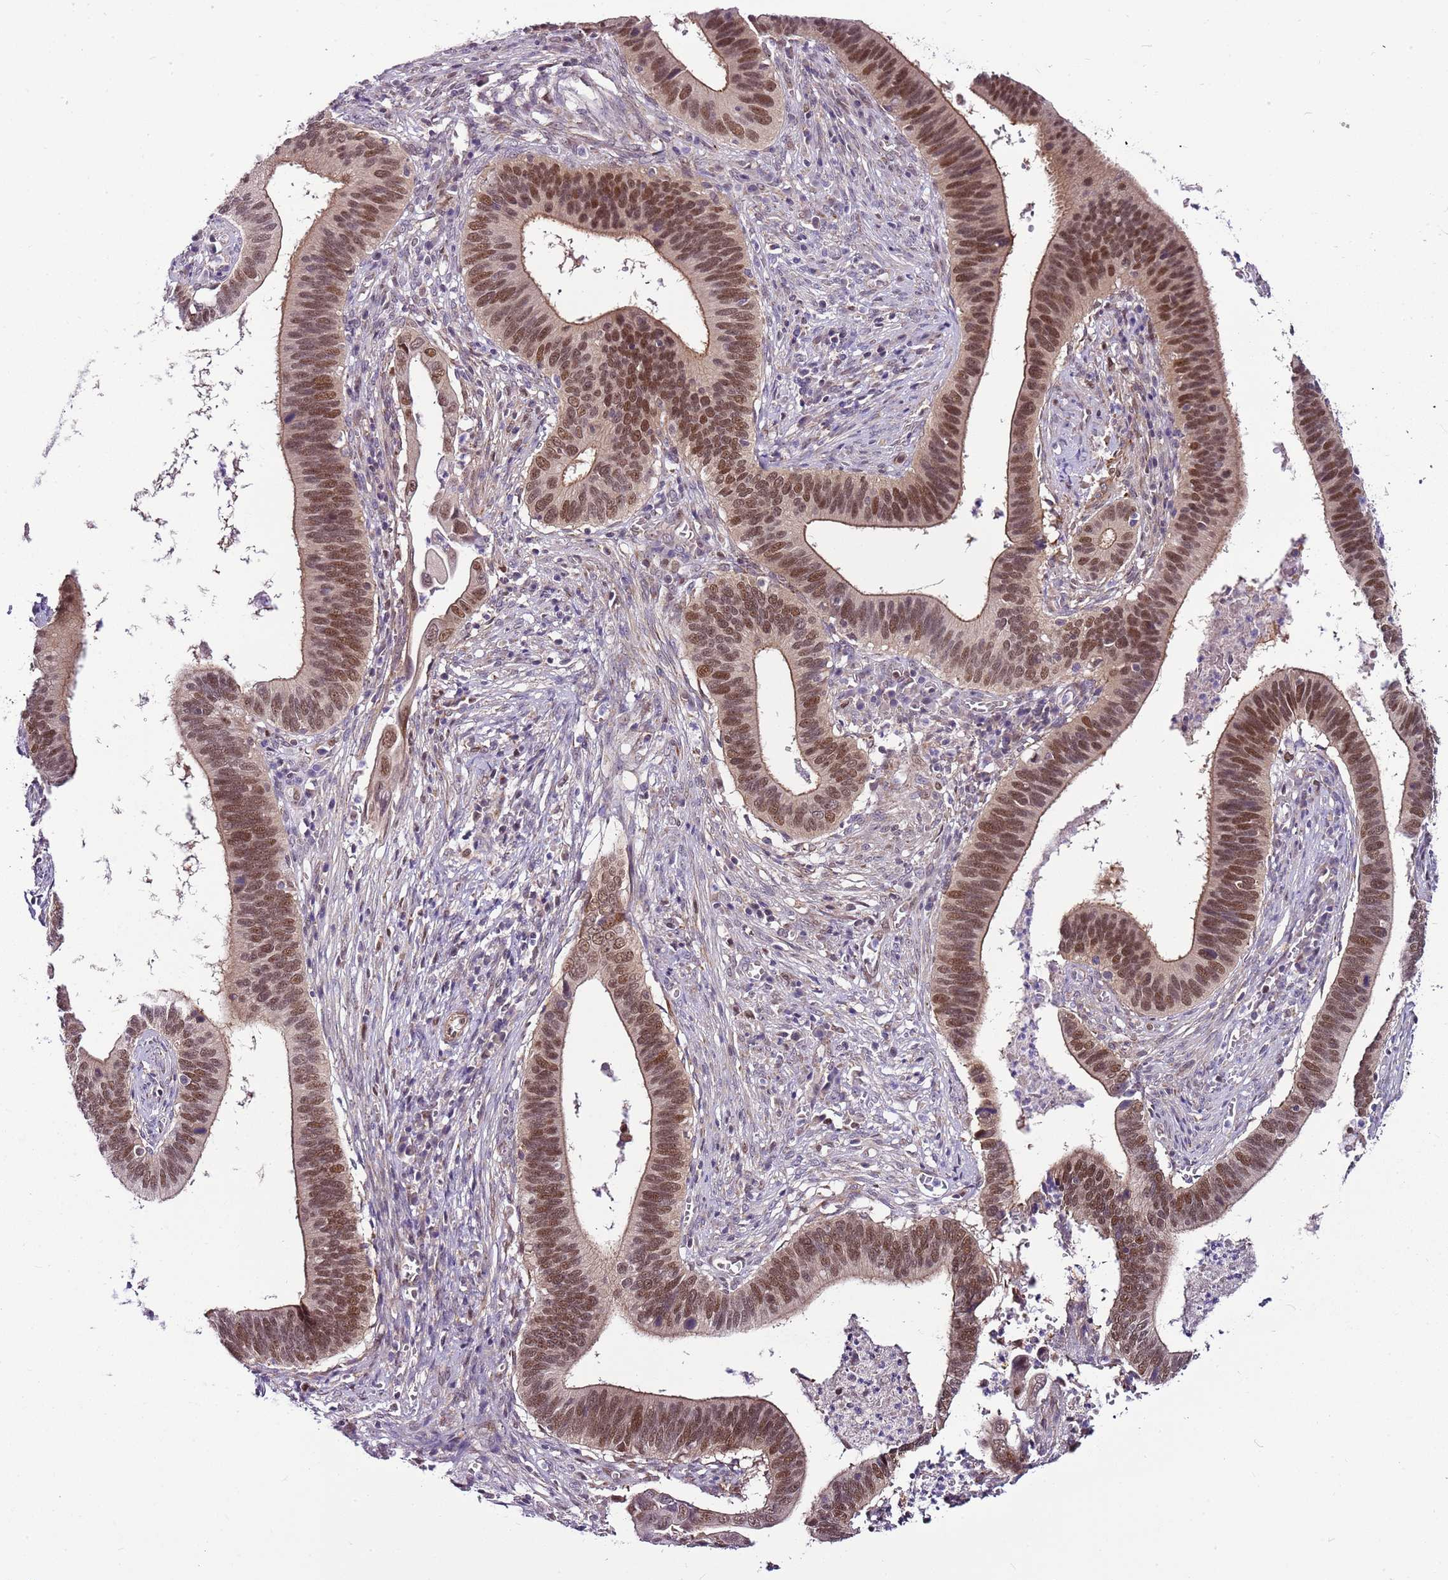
{"staining": {"intensity": "moderate", "quantity": ">75%", "location": "cytoplasmic/membranous,nuclear"}, "tissue": "cervical cancer", "cell_type": "Tumor cells", "image_type": "cancer", "snomed": [{"axis": "morphology", "description": "Adenocarcinoma, NOS"}, {"axis": "topography", "description": "Cervix"}], "caption": "Protein analysis of cervical adenocarcinoma tissue reveals moderate cytoplasmic/membranous and nuclear staining in approximately >75% of tumor cells. Nuclei are stained in blue.", "gene": "POLE3", "patient": {"sex": "female", "age": 42}}